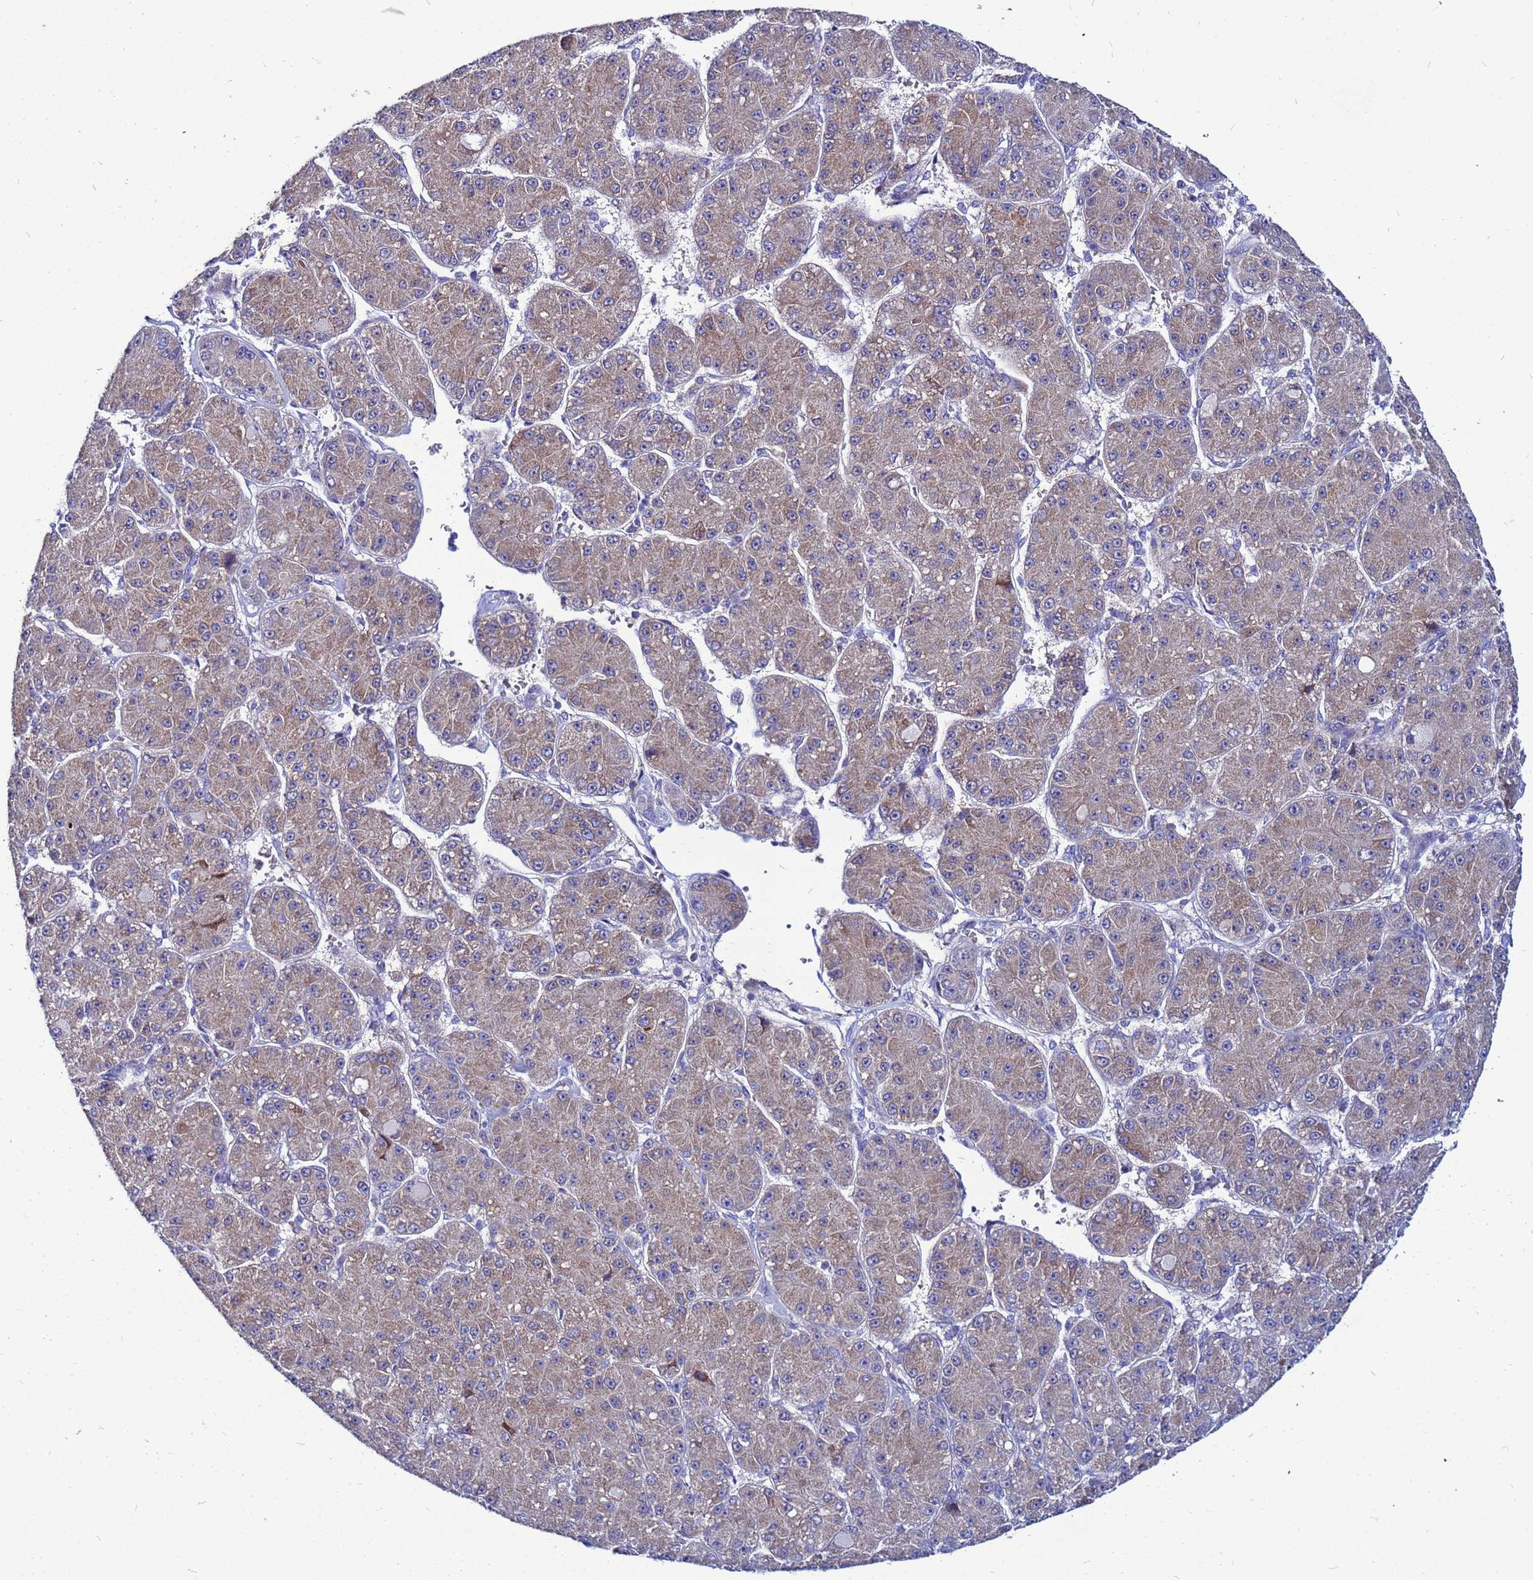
{"staining": {"intensity": "weak", "quantity": ">75%", "location": "cytoplasmic/membranous"}, "tissue": "liver cancer", "cell_type": "Tumor cells", "image_type": "cancer", "snomed": [{"axis": "morphology", "description": "Carcinoma, Hepatocellular, NOS"}, {"axis": "topography", "description": "Liver"}], "caption": "Liver cancer (hepatocellular carcinoma) stained with DAB (3,3'-diaminobenzidine) immunohistochemistry (IHC) exhibits low levels of weak cytoplasmic/membranous expression in about >75% of tumor cells.", "gene": "FAHD2A", "patient": {"sex": "male", "age": 67}}